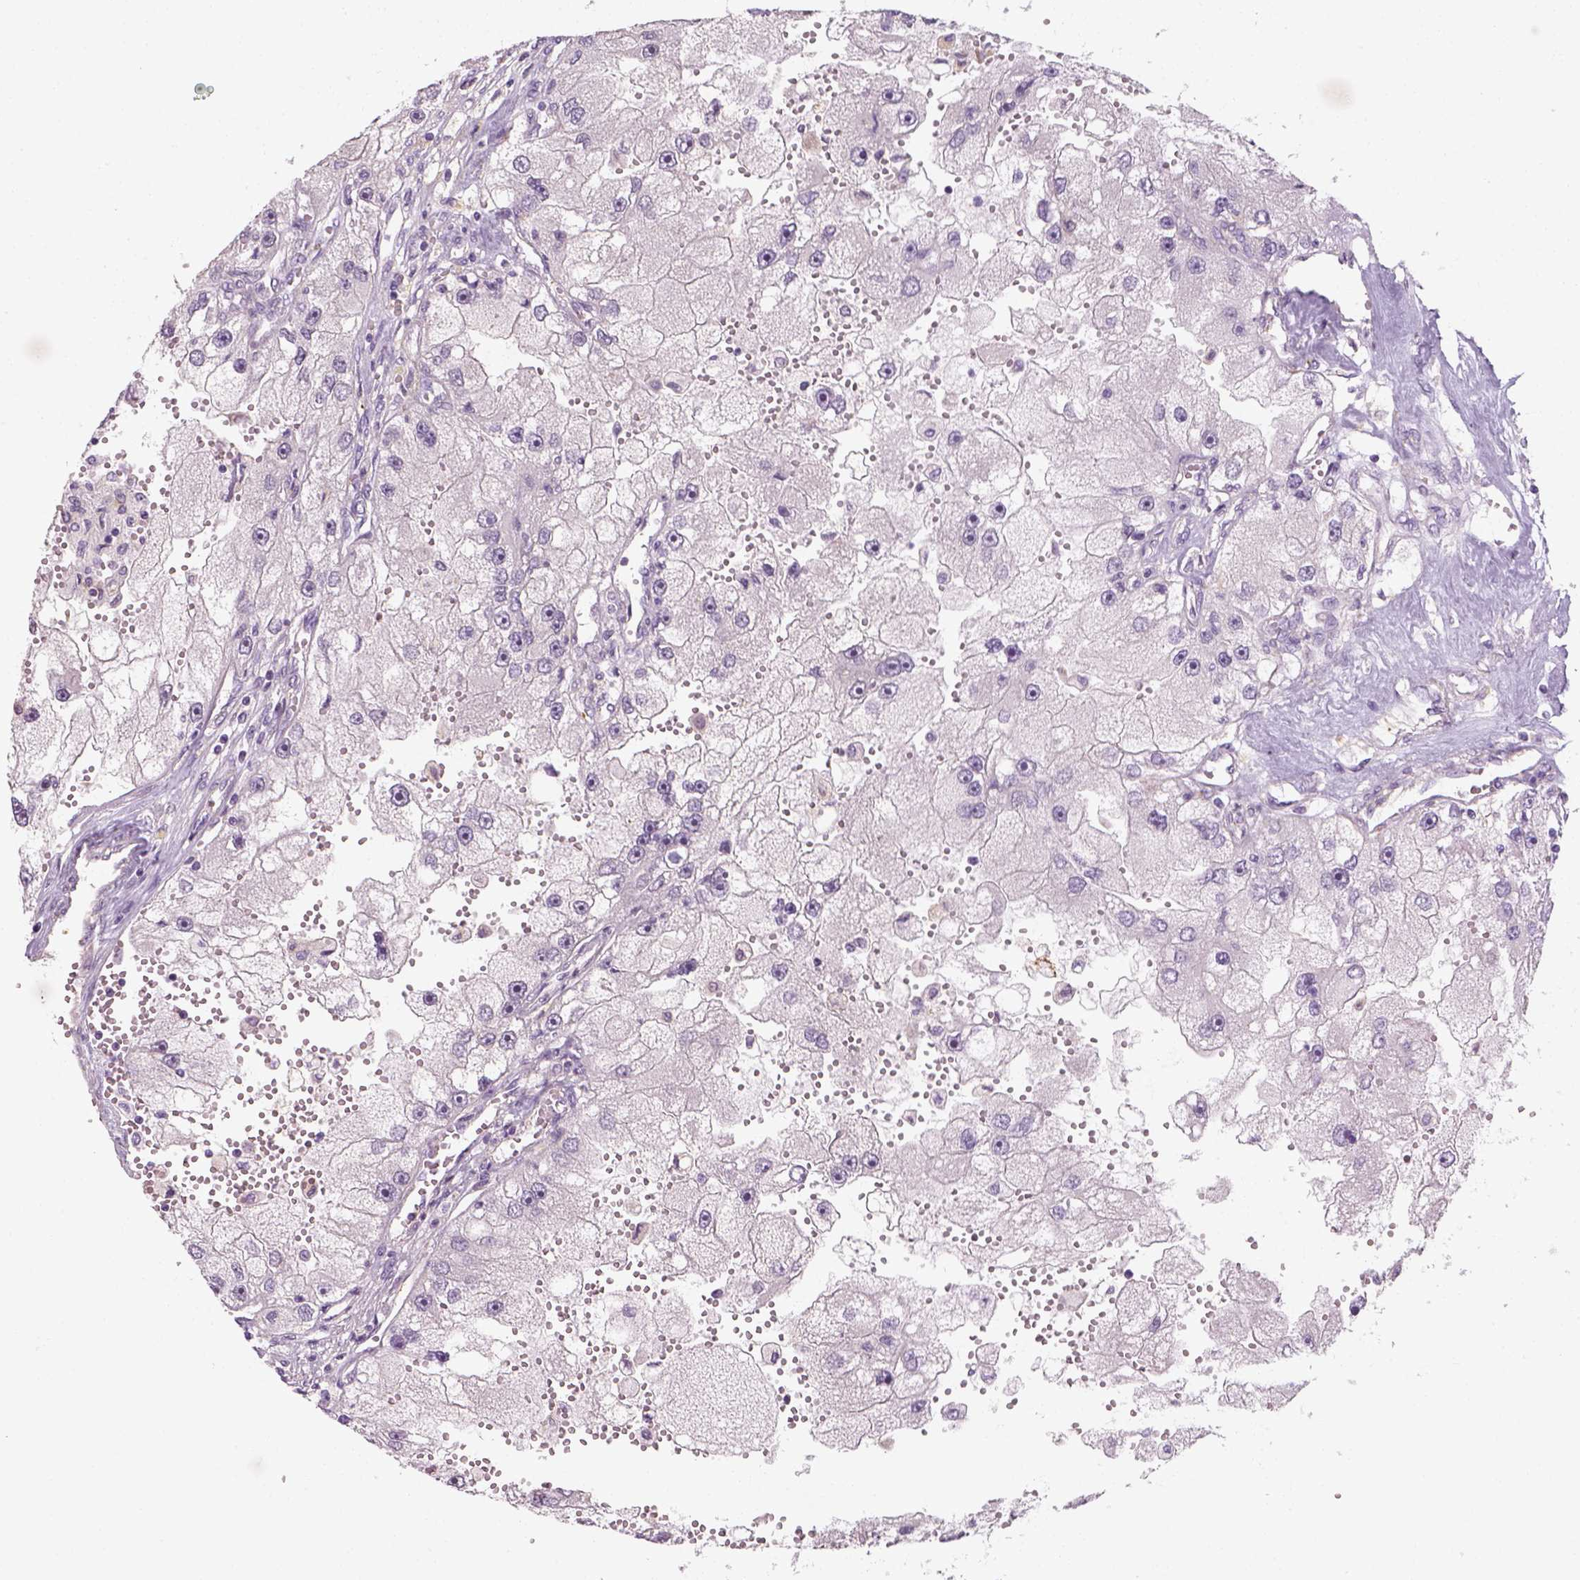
{"staining": {"intensity": "negative", "quantity": "none", "location": "none"}, "tissue": "renal cancer", "cell_type": "Tumor cells", "image_type": "cancer", "snomed": [{"axis": "morphology", "description": "Adenocarcinoma, NOS"}, {"axis": "topography", "description": "Kidney"}], "caption": "DAB immunohistochemical staining of renal cancer shows no significant staining in tumor cells.", "gene": "FAM163B", "patient": {"sex": "male", "age": 63}}